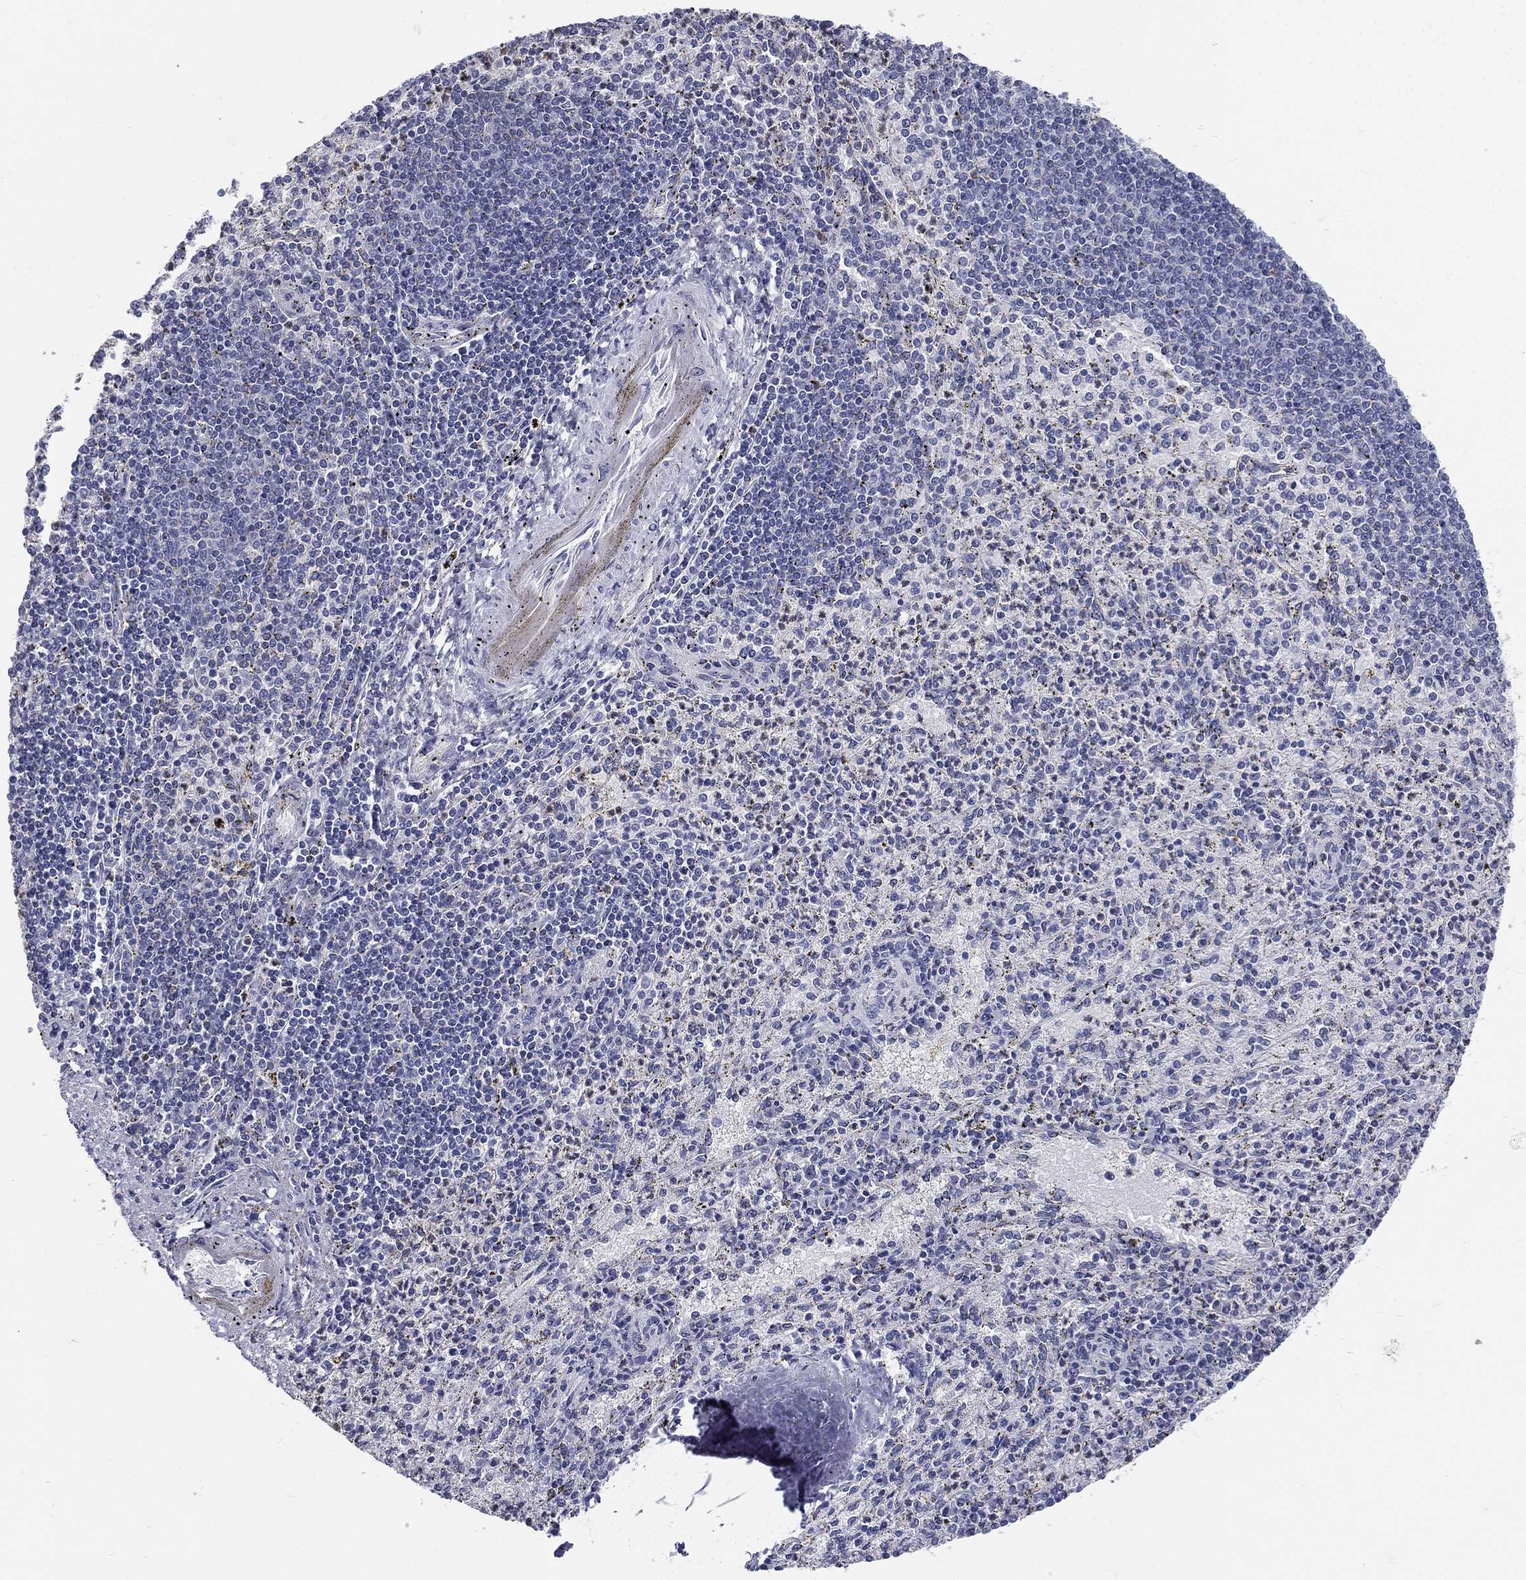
{"staining": {"intensity": "negative", "quantity": "none", "location": "none"}, "tissue": "spleen", "cell_type": "Cells in red pulp", "image_type": "normal", "snomed": [{"axis": "morphology", "description": "Normal tissue, NOS"}, {"axis": "topography", "description": "Spleen"}], "caption": "Protein analysis of benign spleen reveals no significant positivity in cells in red pulp.", "gene": "DEFB121", "patient": {"sex": "male", "age": 60}}